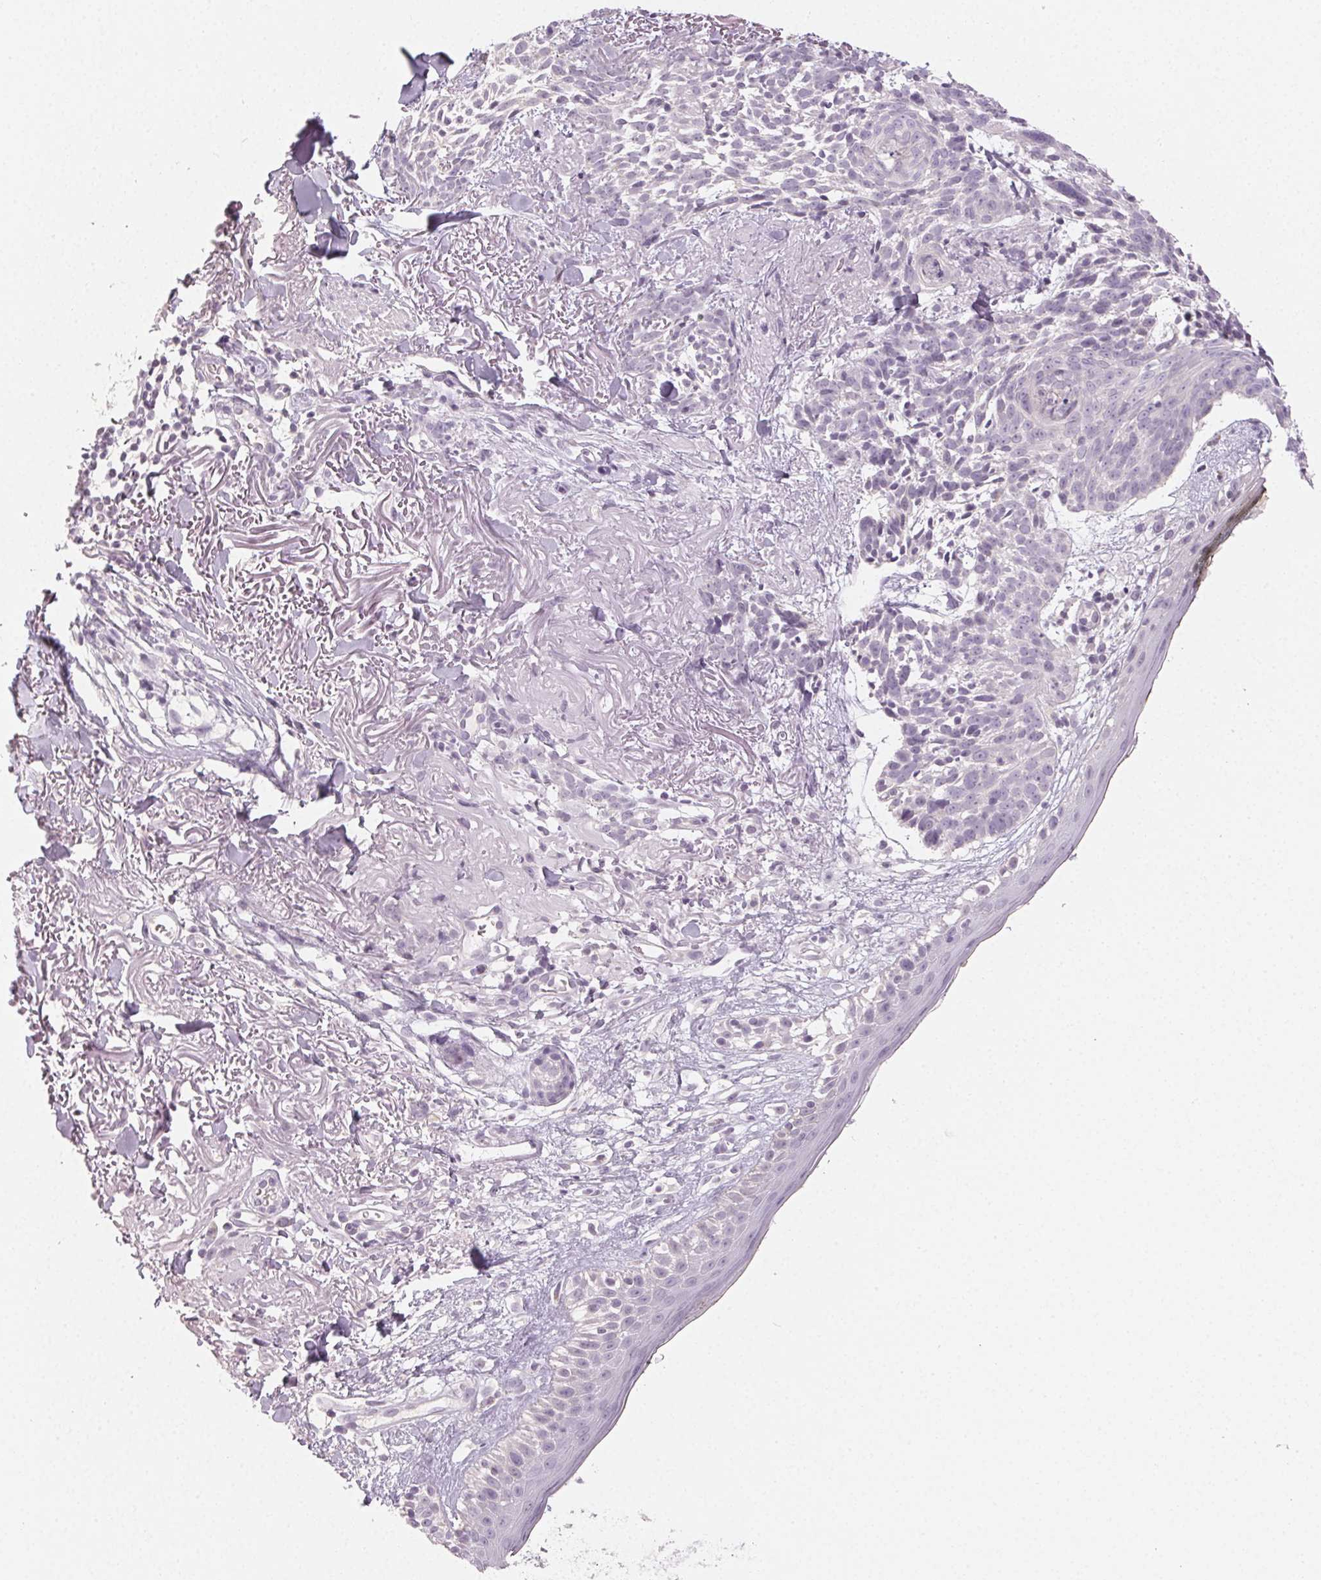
{"staining": {"intensity": "negative", "quantity": "none", "location": "none"}, "tissue": "skin cancer", "cell_type": "Tumor cells", "image_type": "cancer", "snomed": [{"axis": "morphology", "description": "Basal cell carcinoma"}, {"axis": "morphology", "description": "BCC, high aggressive"}, {"axis": "topography", "description": "Skin"}], "caption": "Basal cell carcinoma (skin) stained for a protein using IHC displays no staining tumor cells.", "gene": "LVRN", "patient": {"sex": "female", "age": 86}}